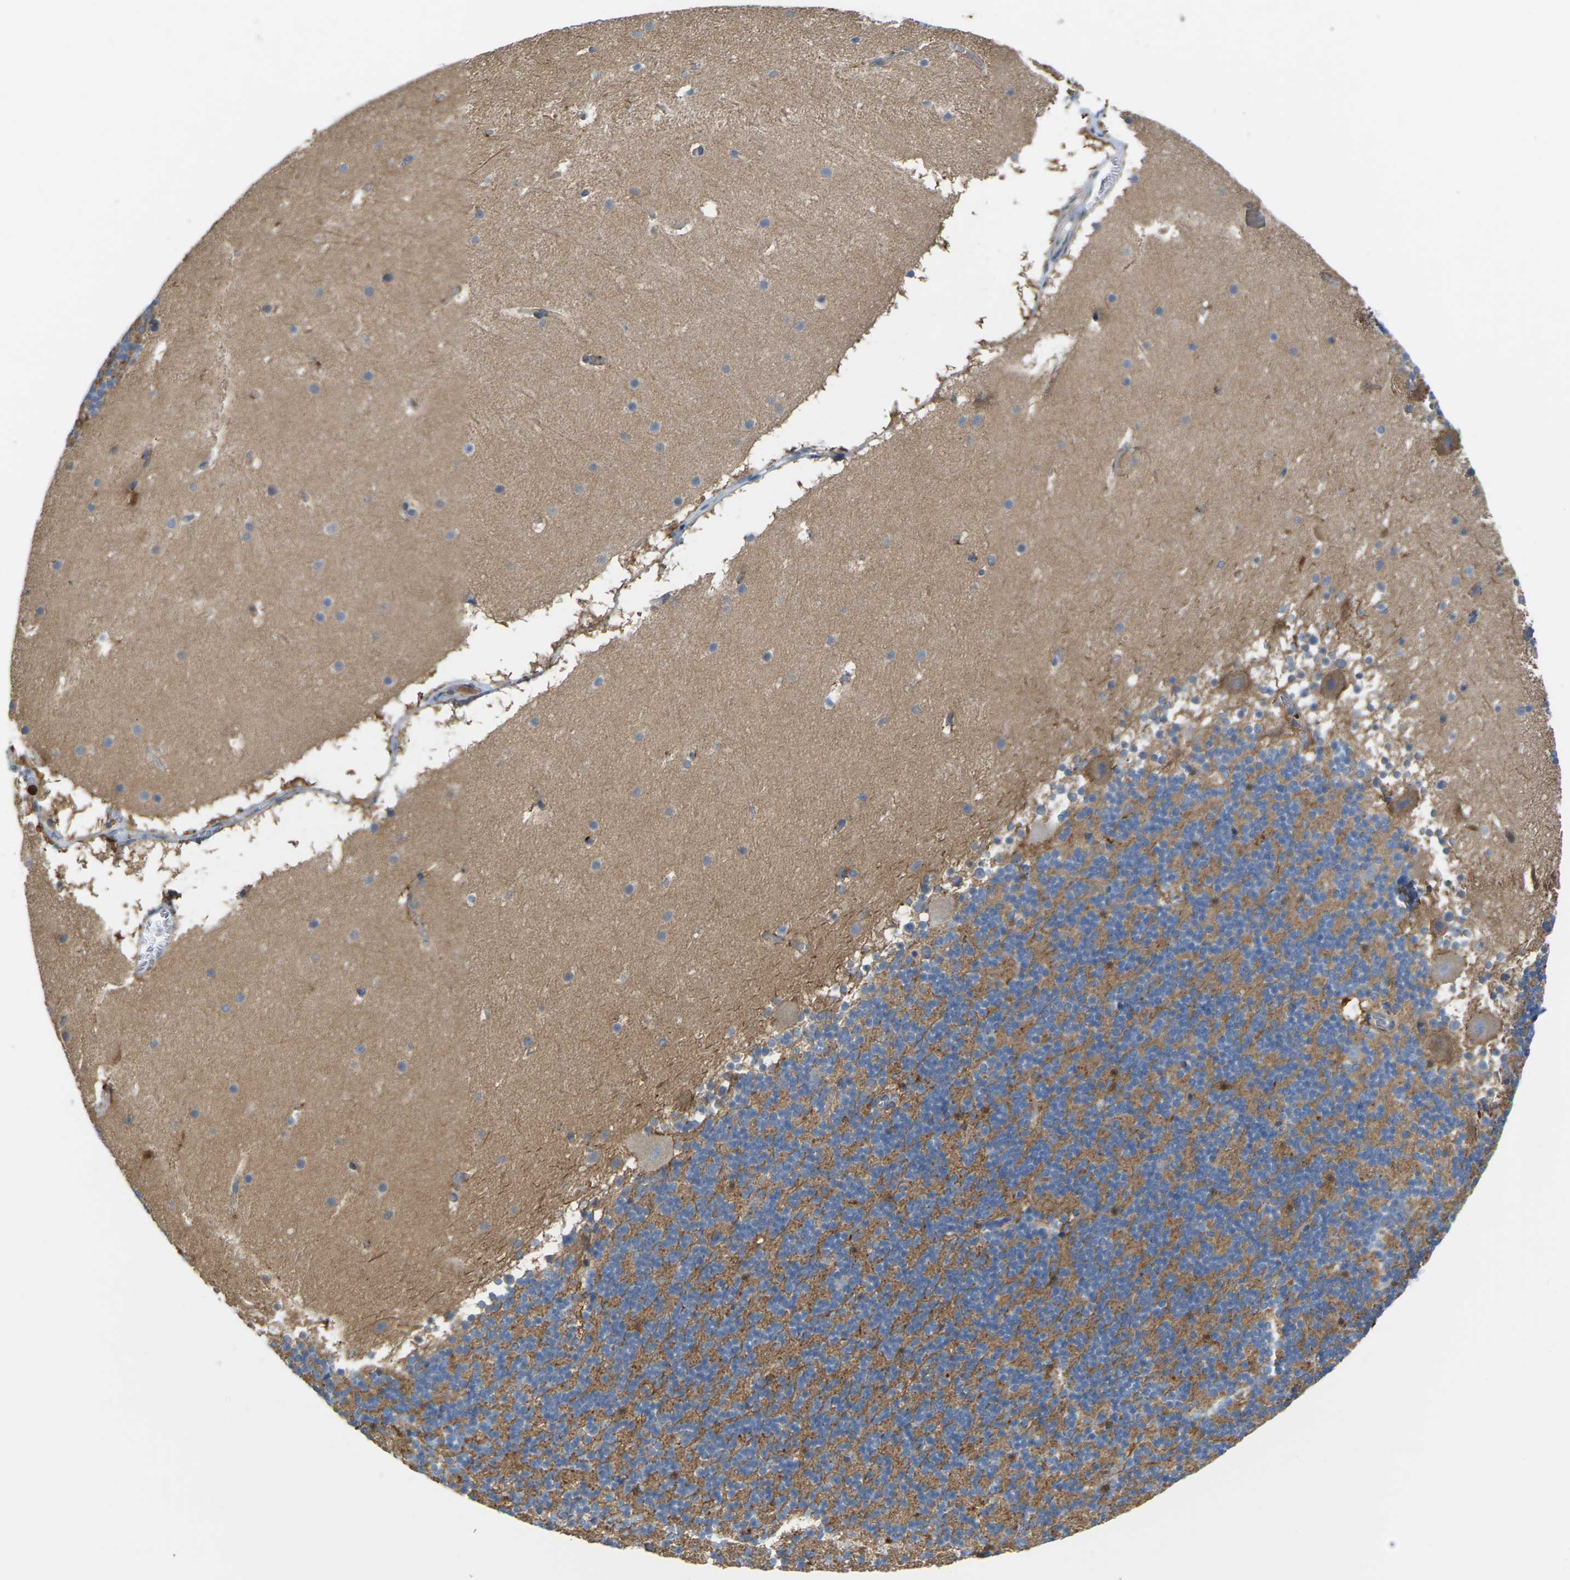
{"staining": {"intensity": "moderate", "quantity": ">75%", "location": "cytoplasmic/membranous"}, "tissue": "cerebellum", "cell_type": "Cells in granular layer", "image_type": "normal", "snomed": [{"axis": "morphology", "description": "Normal tissue, NOS"}, {"axis": "topography", "description": "Cerebellum"}], "caption": "The image shows immunohistochemical staining of unremarkable cerebellum. There is moderate cytoplasmic/membranous staining is present in approximately >75% of cells in granular layer.", "gene": "SCNN1A", "patient": {"sex": "male", "age": 45}}